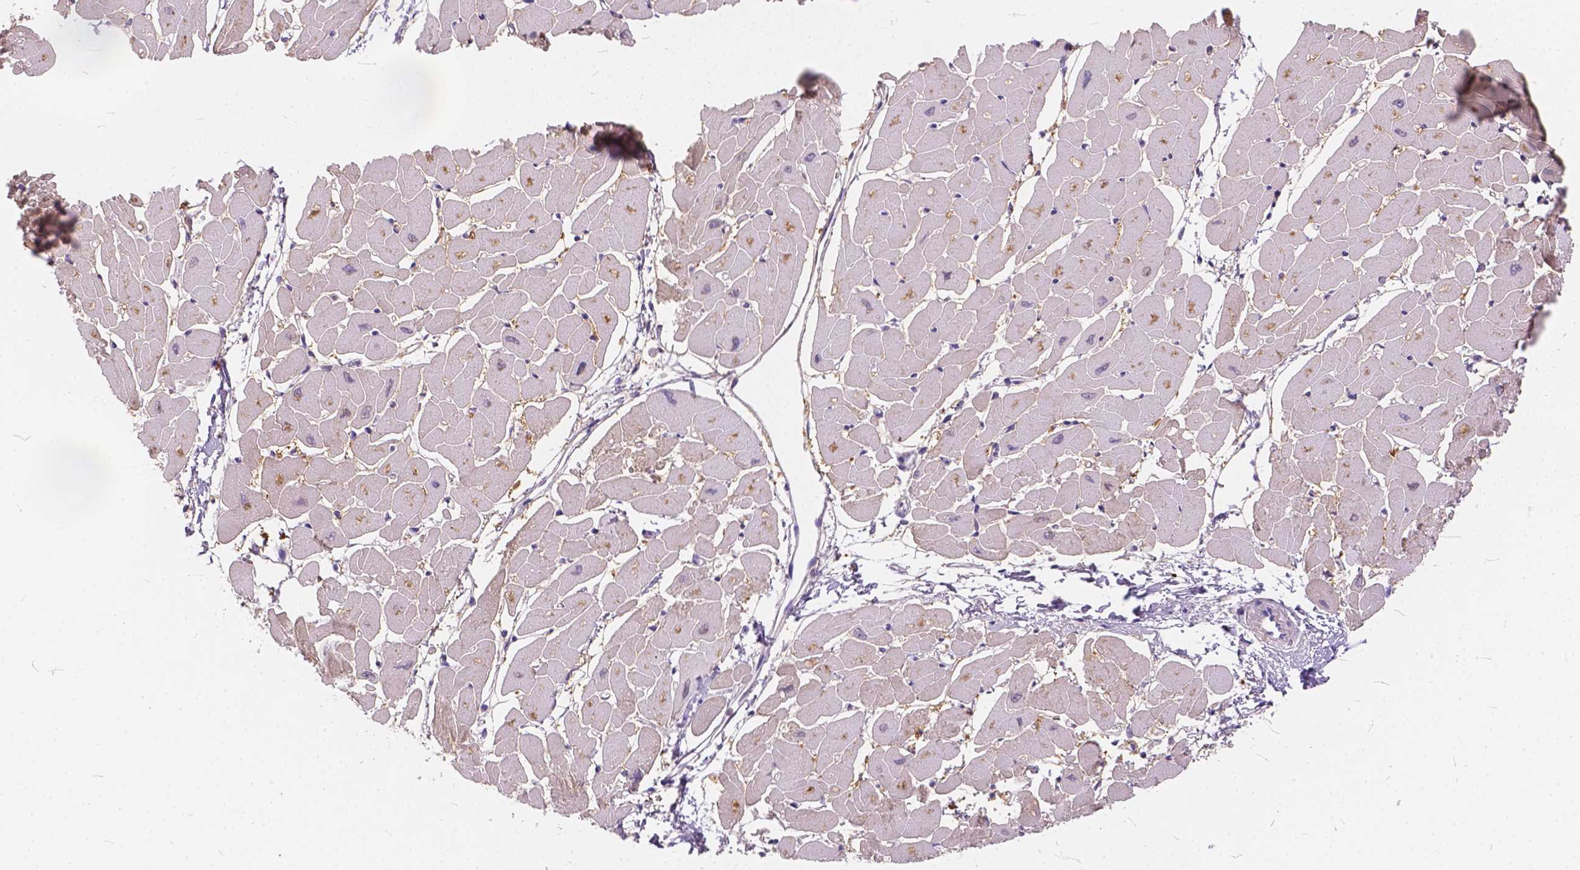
{"staining": {"intensity": "moderate", "quantity": "<25%", "location": "cytoplasmic/membranous"}, "tissue": "heart muscle", "cell_type": "Cardiomyocytes", "image_type": "normal", "snomed": [{"axis": "morphology", "description": "Normal tissue, NOS"}, {"axis": "topography", "description": "Heart"}], "caption": "Unremarkable heart muscle was stained to show a protein in brown. There is low levels of moderate cytoplasmic/membranous positivity in about <25% of cardiomyocytes. Ihc stains the protein in brown and the nuclei are stained blue.", "gene": "PEX11G", "patient": {"sex": "male", "age": 57}}